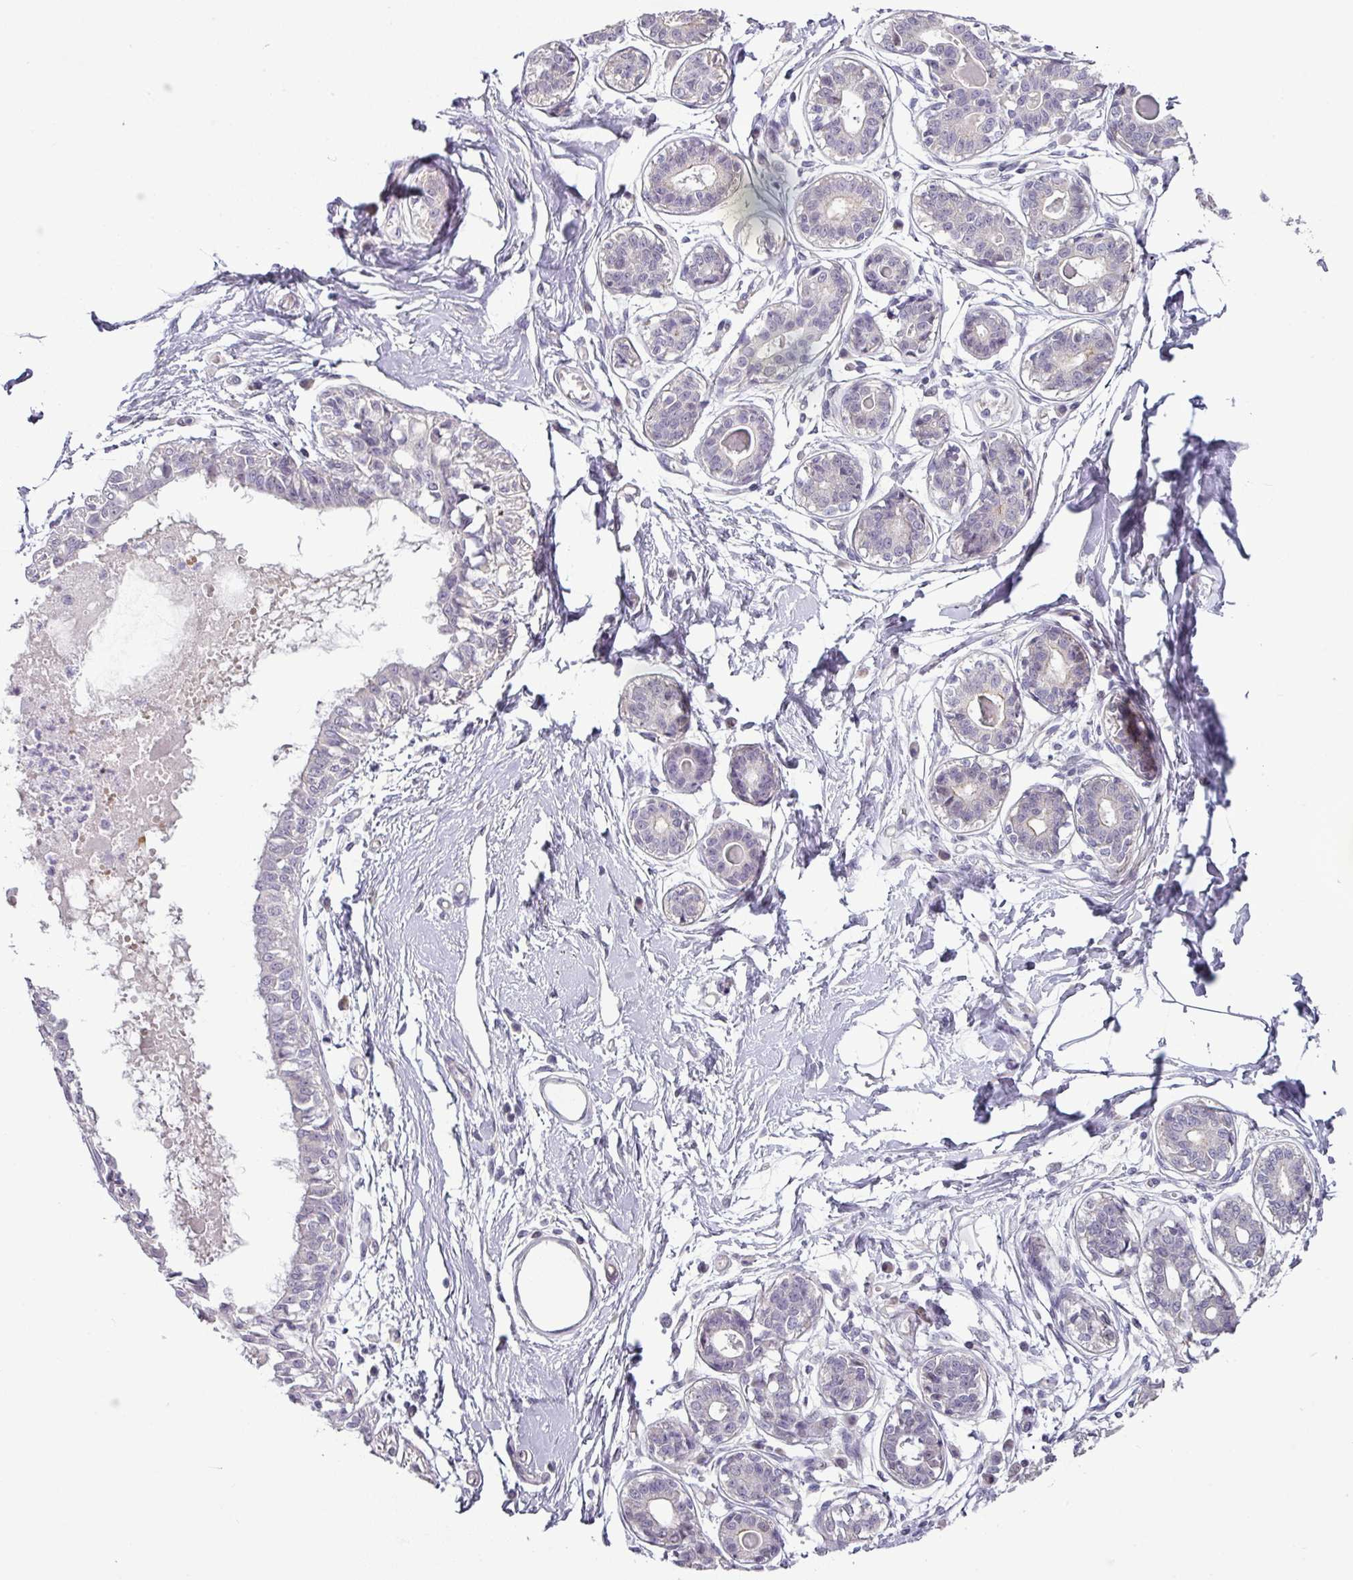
{"staining": {"intensity": "negative", "quantity": "none", "location": "none"}, "tissue": "breast", "cell_type": "Adipocytes", "image_type": "normal", "snomed": [{"axis": "morphology", "description": "Normal tissue, NOS"}, {"axis": "topography", "description": "Breast"}], "caption": "IHC photomicrograph of normal breast: human breast stained with DAB demonstrates no significant protein expression in adipocytes. Brightfield microscopy of IHC stained with DAB (3,3'-diaminobenzidine) (brown) and hematoxylin (blue), captured at high magnification.", "gene": "OR52D1", "patient": {"sex": "female", "age": 45}}